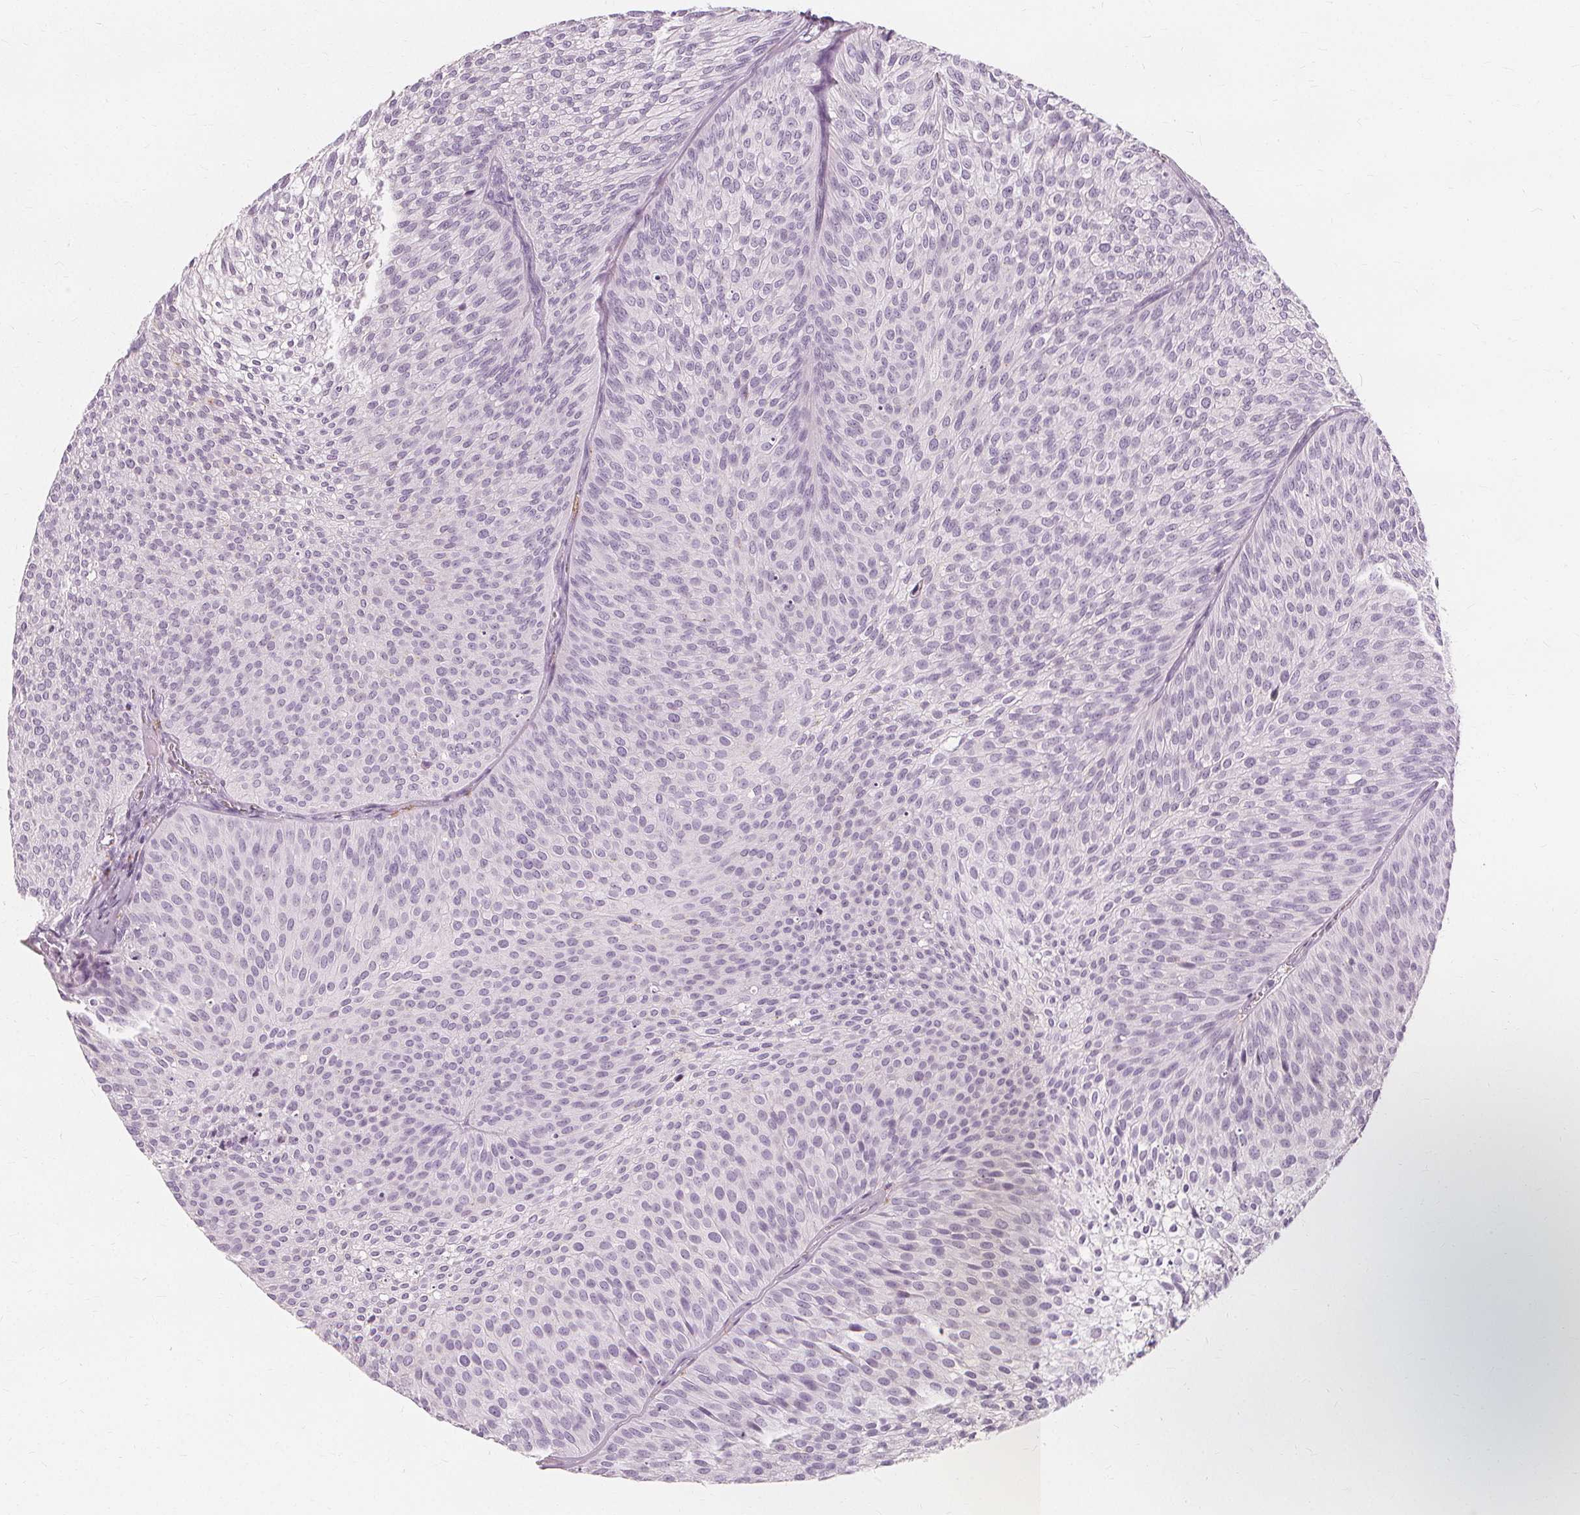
{"staining": {"intensity": "negative", "quantity": "none", "location": "none"}, "tissue": "urothelial cancer", "cell_type": "Tumor cells", "image_type": "cancer", "snomed": [{"axis": "morphology", "description": "Urothelial carcinoma, Low grade"}, {"axis": "topography", "description": "Urinary bladder"}], "caption": "Immunohistochemical staining of urothelial carcinoma (low-grade) demonstrates no significant positivity in tumor cells. Nuclei are stained in blue.", "gene": "TFF1", "patient": {"sex": "male", "age": 91}}